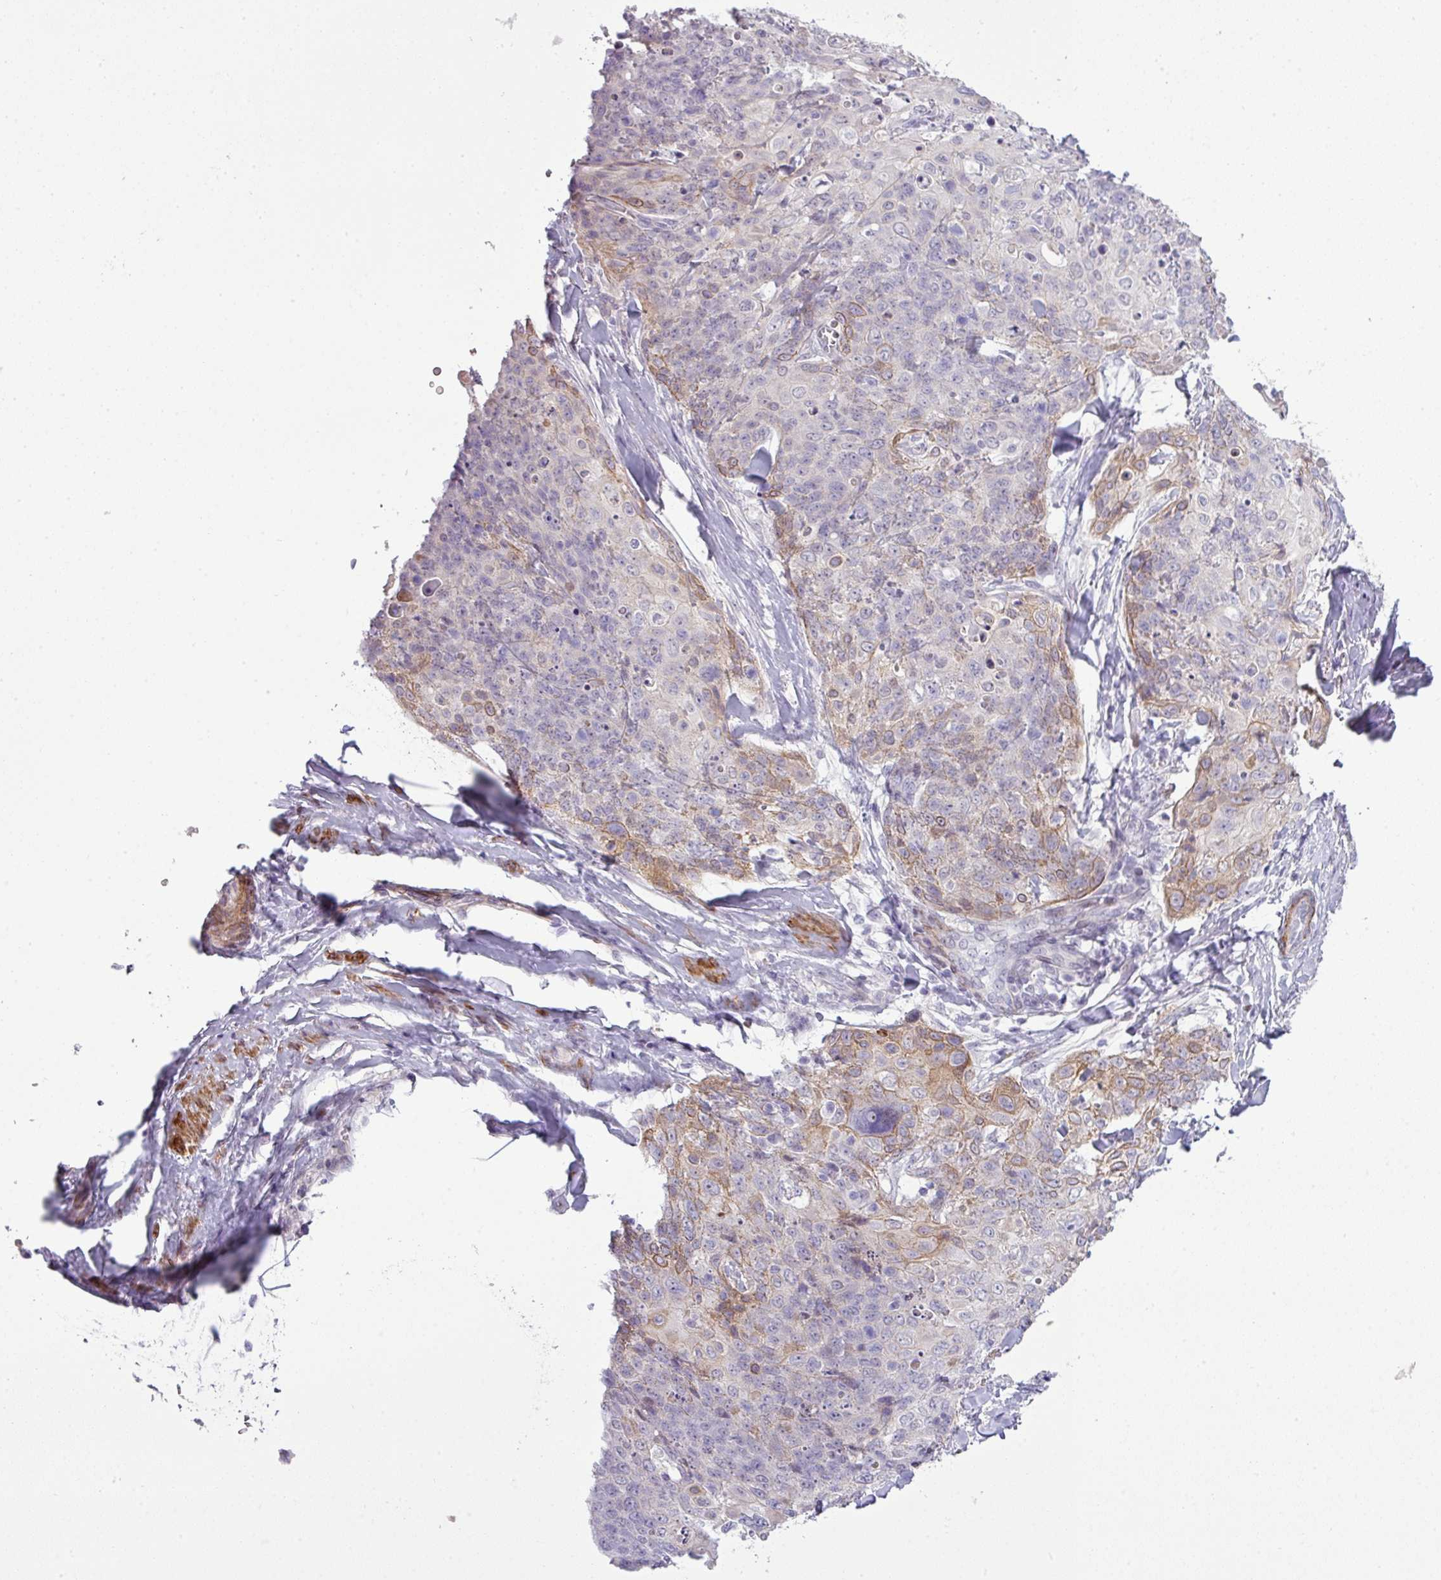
{"staining": {"intensity": "moderate", "quantity": "25%-75%", "location": "cytoplasmic/membranous"}, "tissue": "skin cancer", "cell_type": "Tumor cells", "image_type": "cancer", "snomed": [{"axis": "morphology", "description": "Squamous cell carcinoma, NOS"}, {"axis": "topography", "description": "Skin"}, {"axis": "topography", "description": "Vulva"}], "caption": "This micrograph displays immunohistochemistry staining of skin squamous cell carcinoma, with medium moderate cytoplasmic/membranous expression in about 25%-75% of tumor cells.", "gene": "ZNF688", "patient": {"sex": "female", "age": 85}}